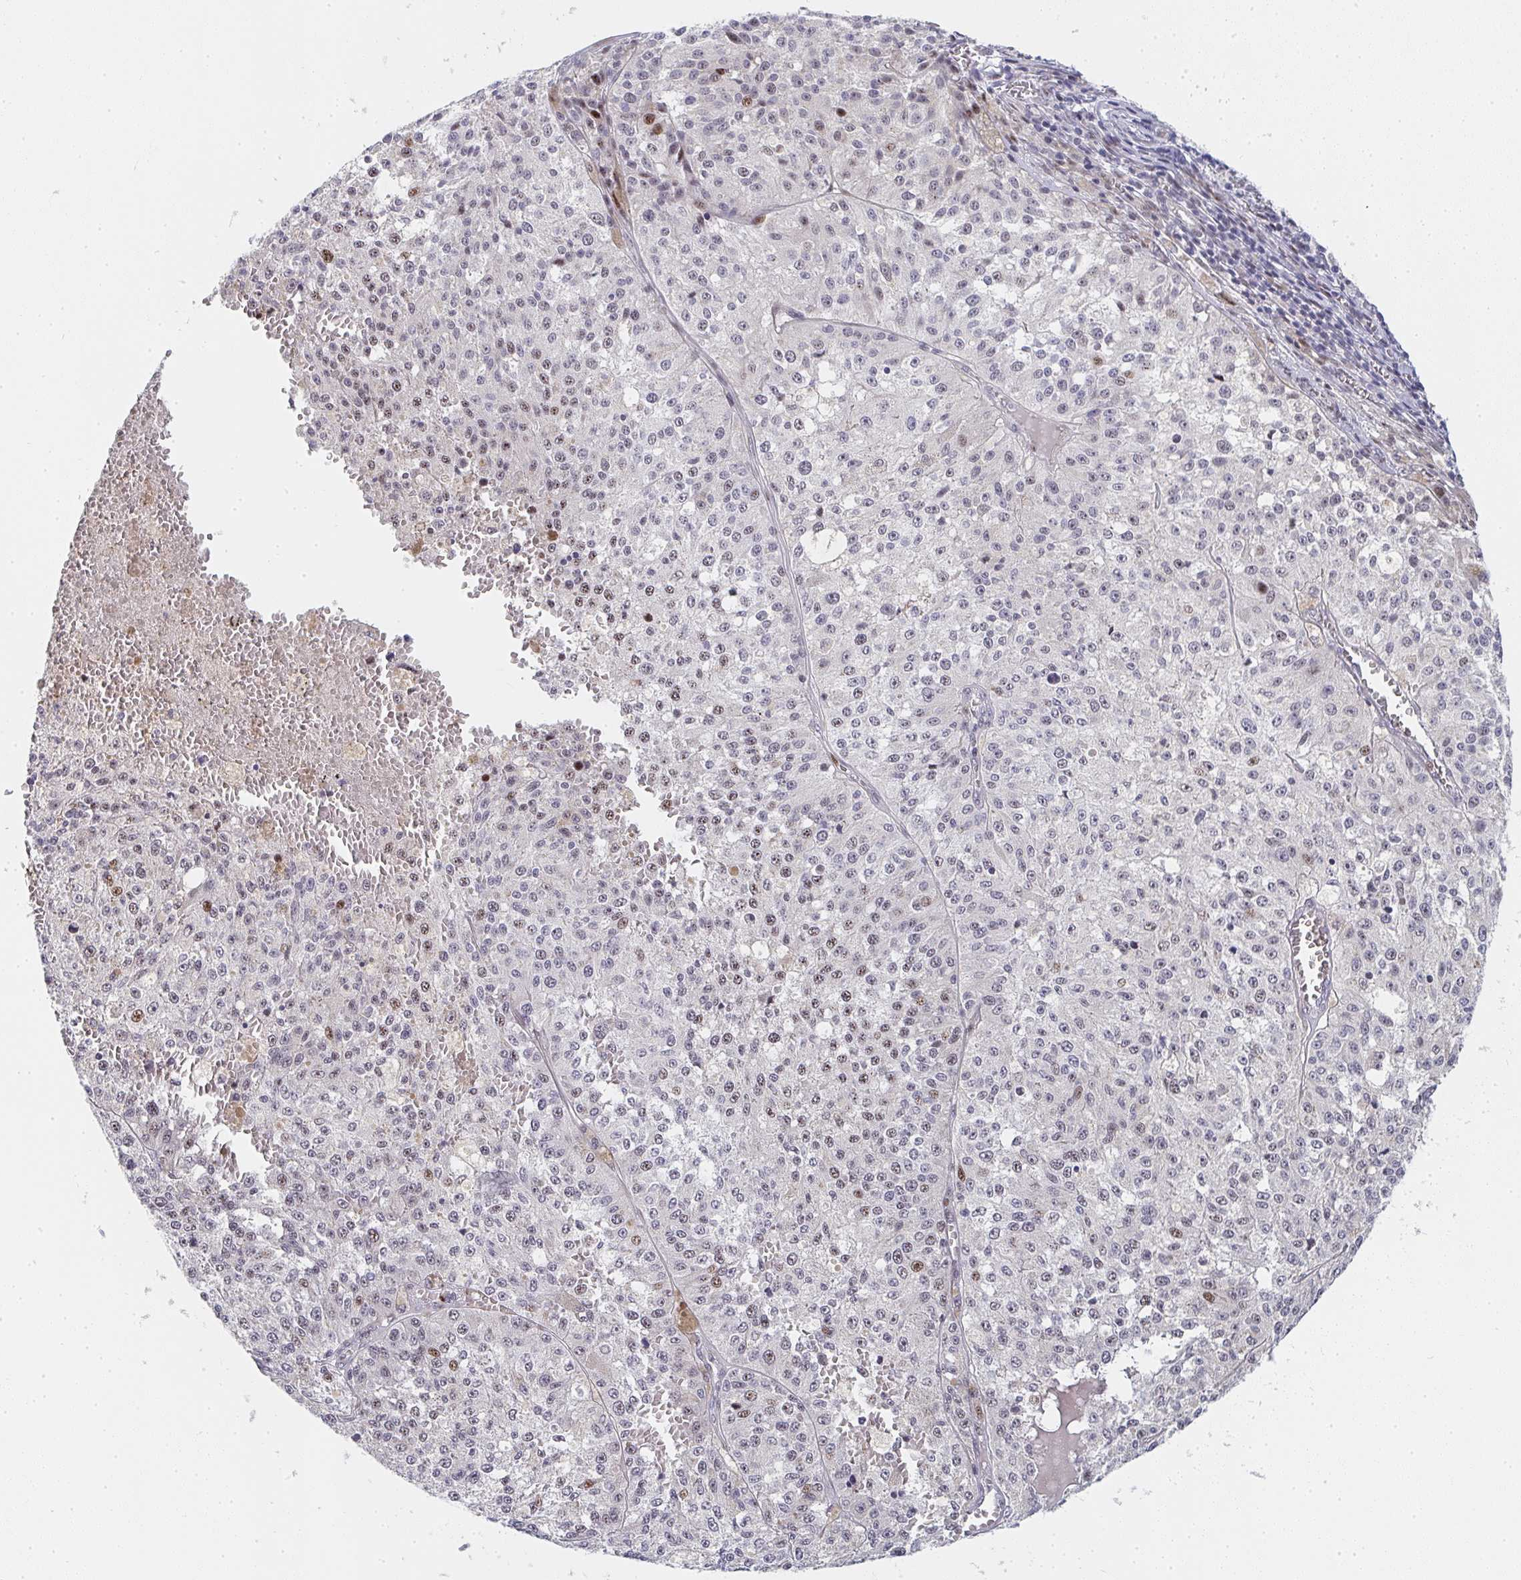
{"staining": {"intensity": "weak", "quantity": "25%-75%", "location": "nuclear"}, "tissue": "melanoma", "cell_type": "Tumor cells", "image_type": "cancer", "snomed": [{"axis": "morphology", "description": "Malignant melanoma, Metastatic site"}, {"axis": "topography", "description": "Lymph node"}], "caption": "Tumor cells show weak nuclear staining in about 25%-75% of cells in melanoma. The staining was performed using DAB to visualize the protein expression in brown, while the nuclei were stained in blue with hematoxylin (Magnification: 20x).", "gene": "ZIC3", "patient": {"sex": "female", "age": 64}}